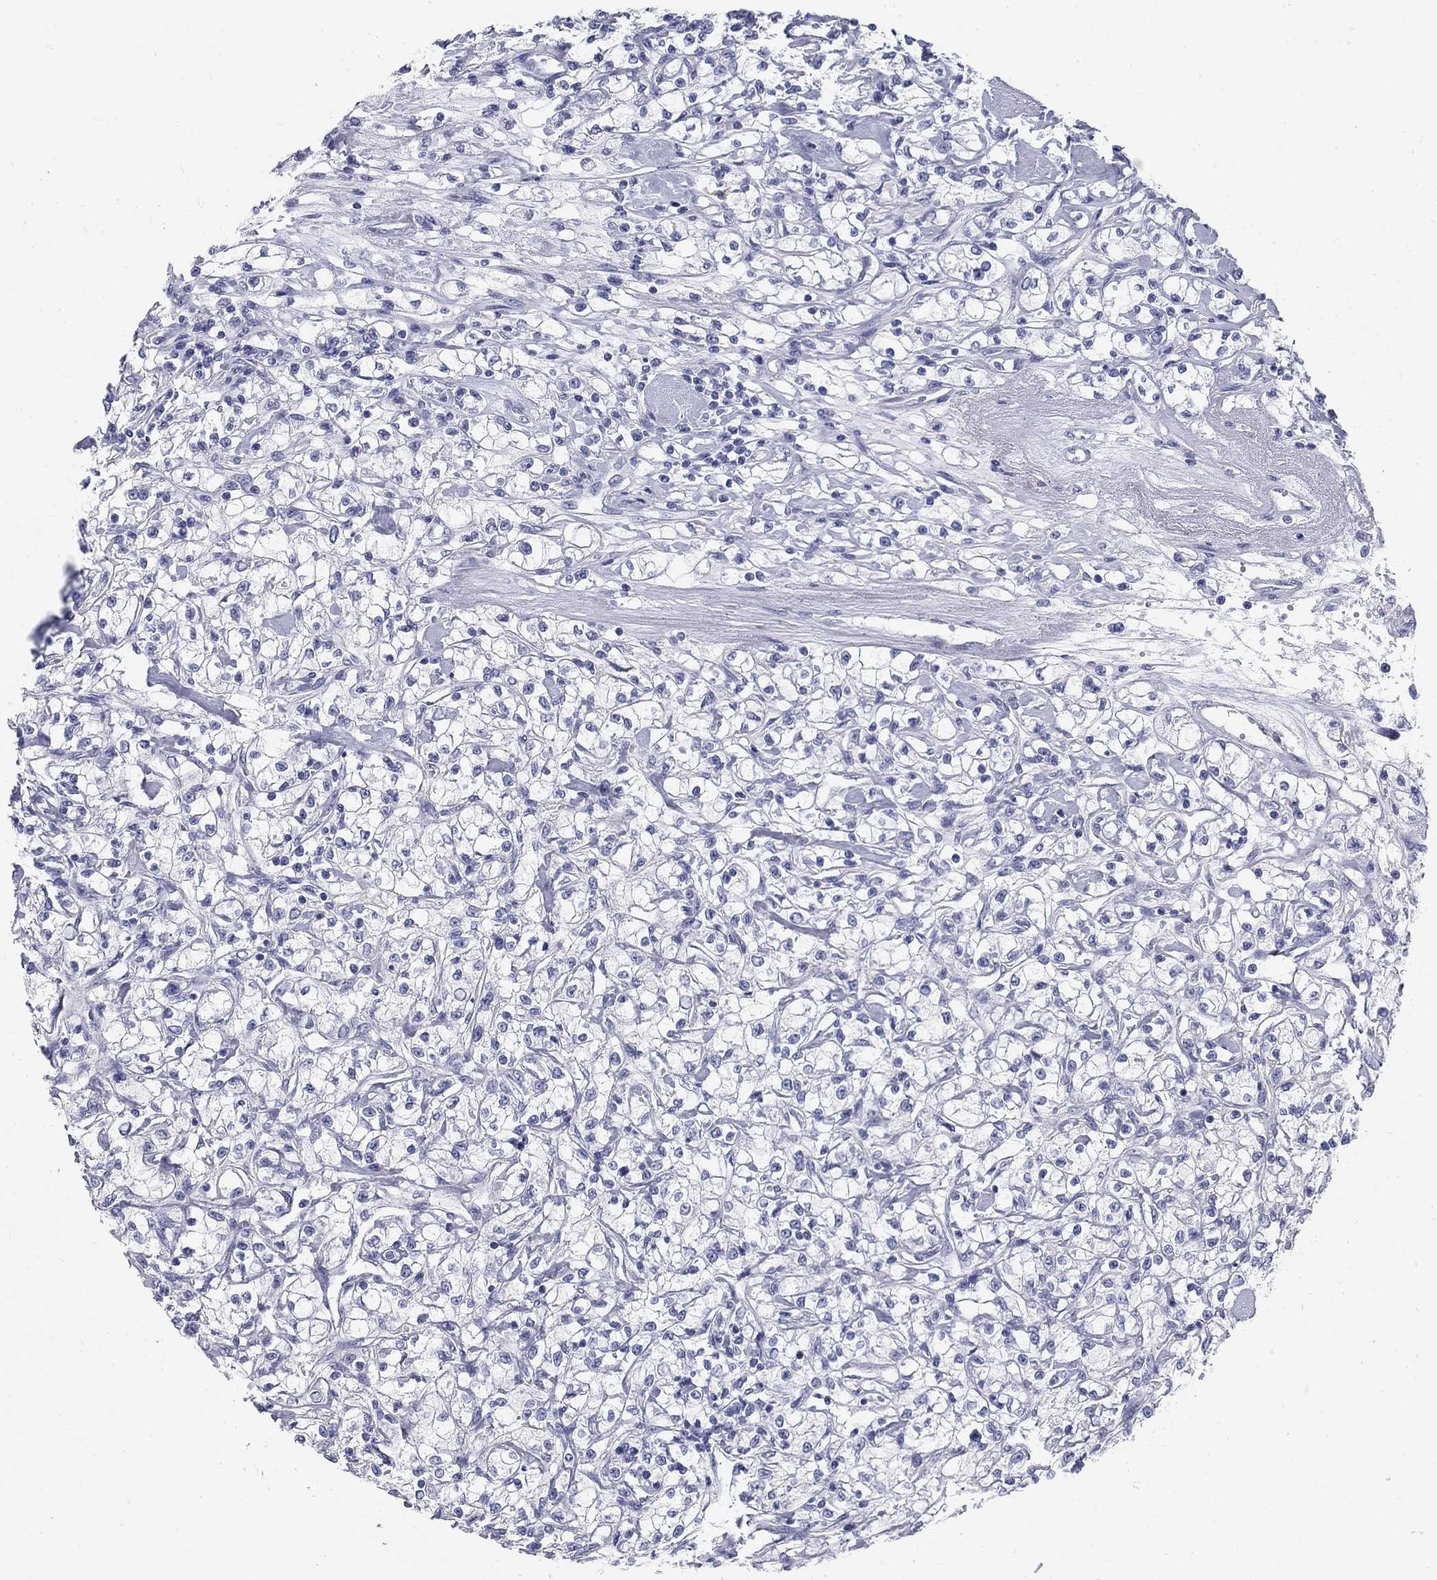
{"staining": {"intensity": "negative", "quantity": "none", "location": "none"}, "tissue": "renal cancer", "cell_type": "Tumor cells", "image_type": "cancer", "snomed": [{"axis": "morphology", "description": "Adenocarcinoma, NOS"}, {"axis": "topography", "description": "Kidney"}], "caption": "Tumor cells show no significant protein expression in adenocarcinoma (renal). The staining was performed using DAB to visualize the protein expression in brown, while the nuclei were stained in blue with hematoxylin (Magnification: 20x).", "gene": "GALNTL5", "patient": {"sex": "female", "age": 59}}